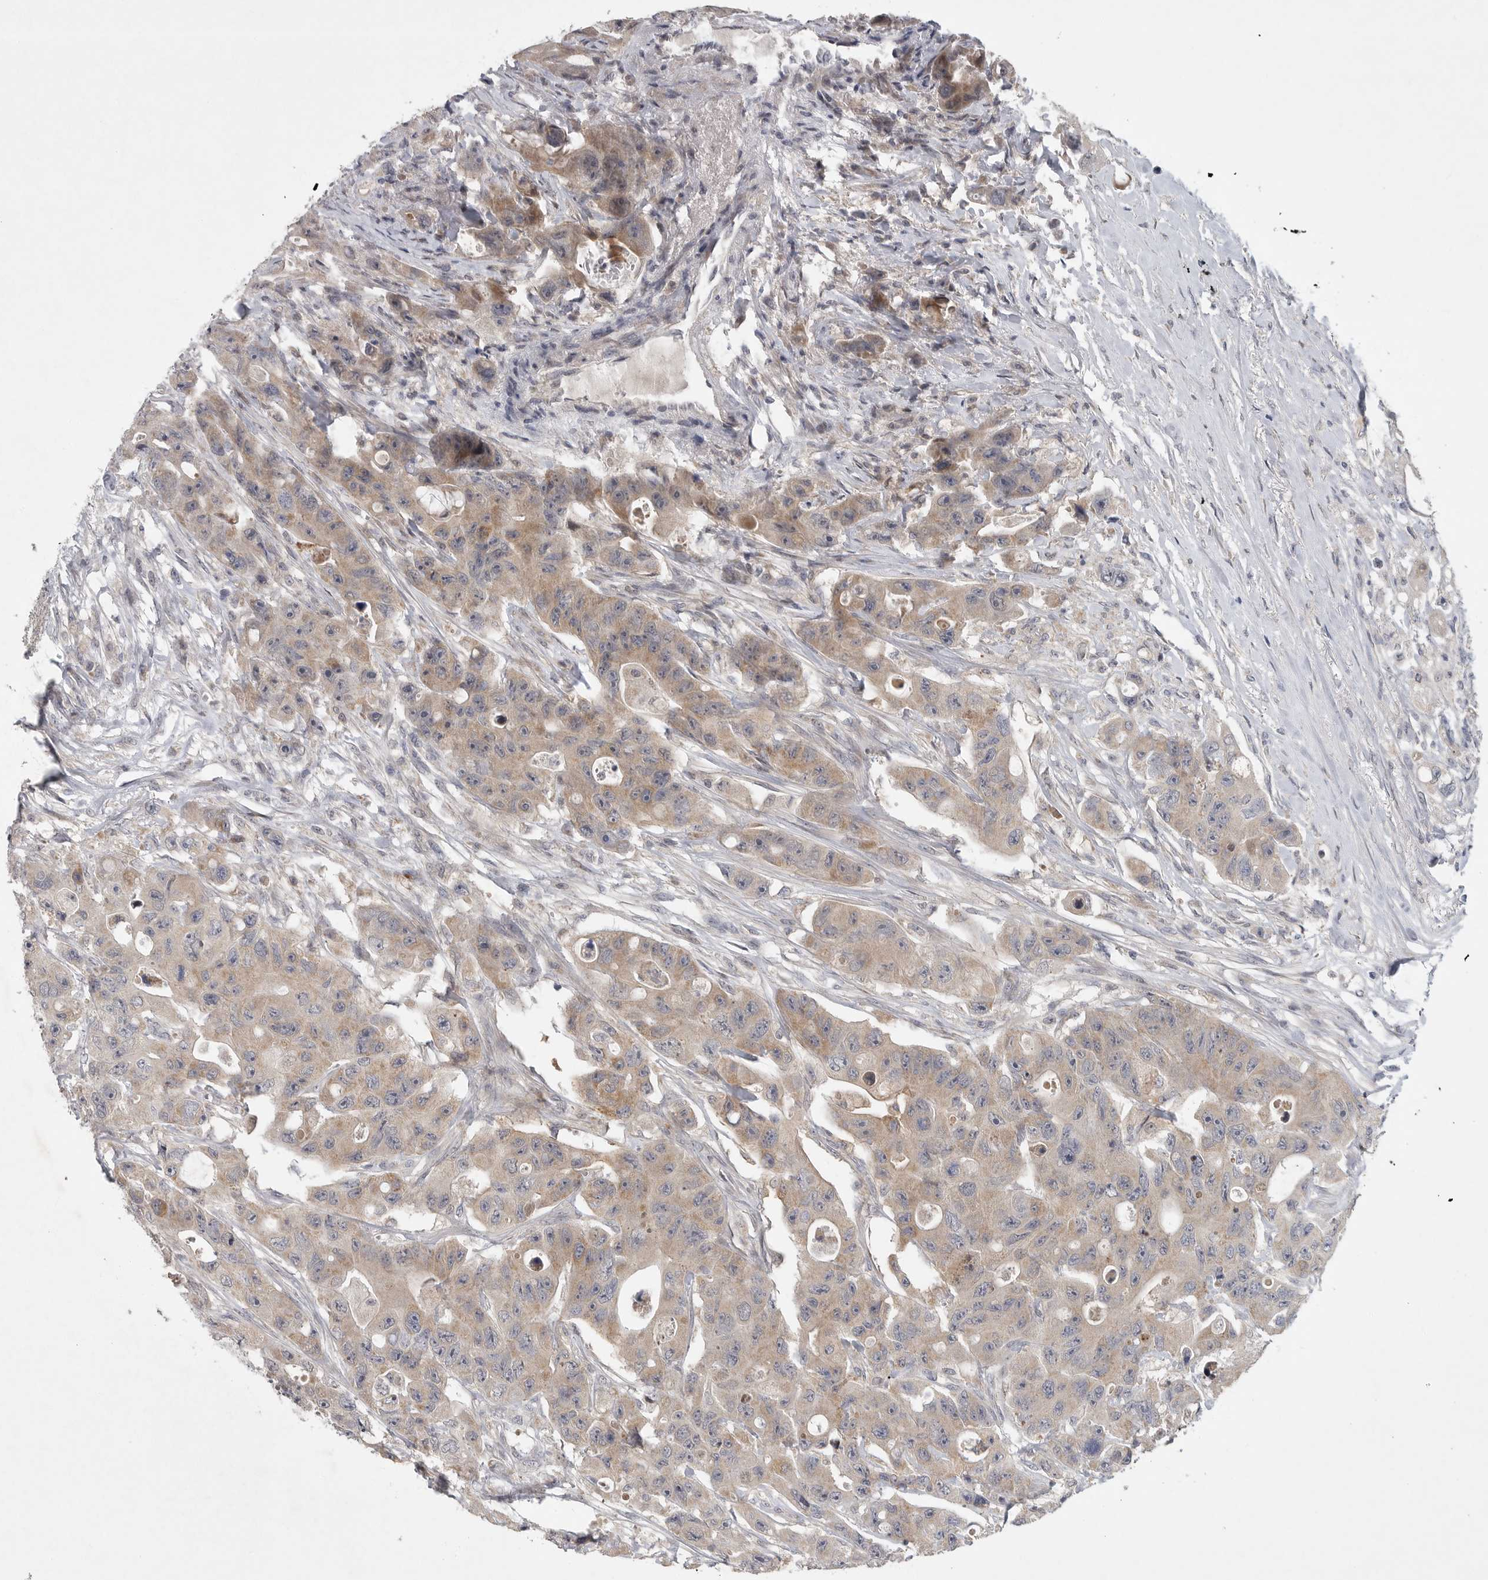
{"staining": {"intensity": "moderate", "quantity": "25%-75%", "location": "cytoplasmic/membranous"}, "tissue": "colorectal cancer", "cell_type": "Tumor cells", "image_type": "cancer", "snomed": [{"axis": "morphology", "description": "Adenocarcinoma, NOS"}, {"axis": "topography", "description": "Colon"}], "caption": "DAB immunohistochemical staining of human colorectal cancer (adenocarcinoma) displays moderate cytoplasmic/membranous protein positivity in about 25%-75% of tumor cells. The staining was performed using DAB (3,3'-diaminobenzidine), with brown indicating positive protein expression. Nuclei are stained blue with hematoxylin.", "gene": "FBXO43", "patient": {"sex": "female", "age": 46}}